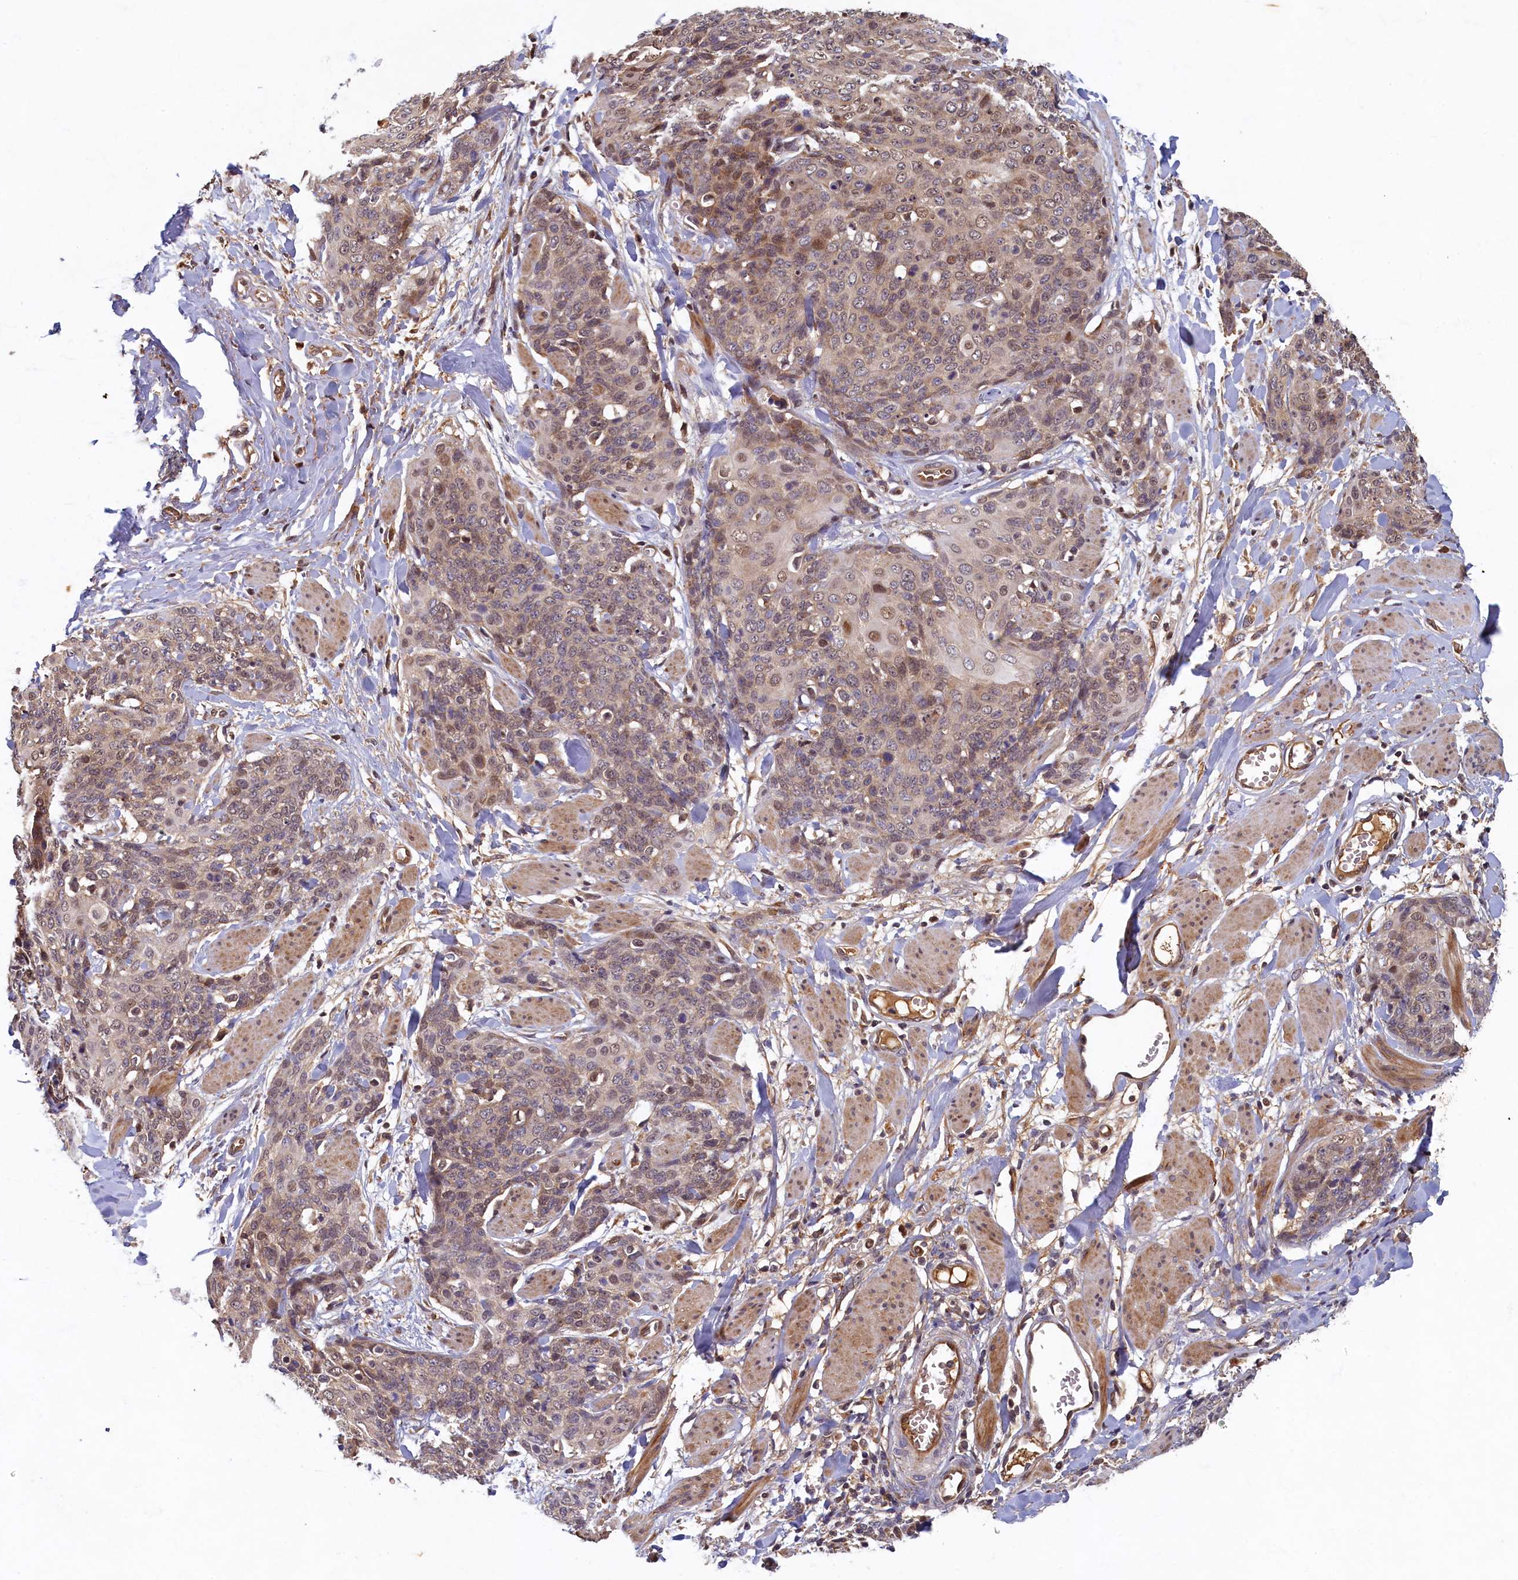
{"staining": {"intensity": "weak", "quantity": "25%-75%", "location": "nuclear"}, "tissue": "skin cancer", "cell_type": "Tumor cells", "image_type": "cancer", "snomed": [{"axis": "morphology", "description": "Squamous cell carcinoma, NOS"}, {"axis": "topography", "description": "Skin"}, {"axis": "topography", "description": "Vulva"}], "caption": "Protein staining exhibits weak nuclear positivity in about 25%-75% of tumor cells in skin squamous cell carcinoma. The staining is performed using DAB brown chromogen to label protein expression. The nuclei are counter-stained blue using hematoxylin.", "gene": "LCMT2", "patient": {"sex": "female", "age": 85}}